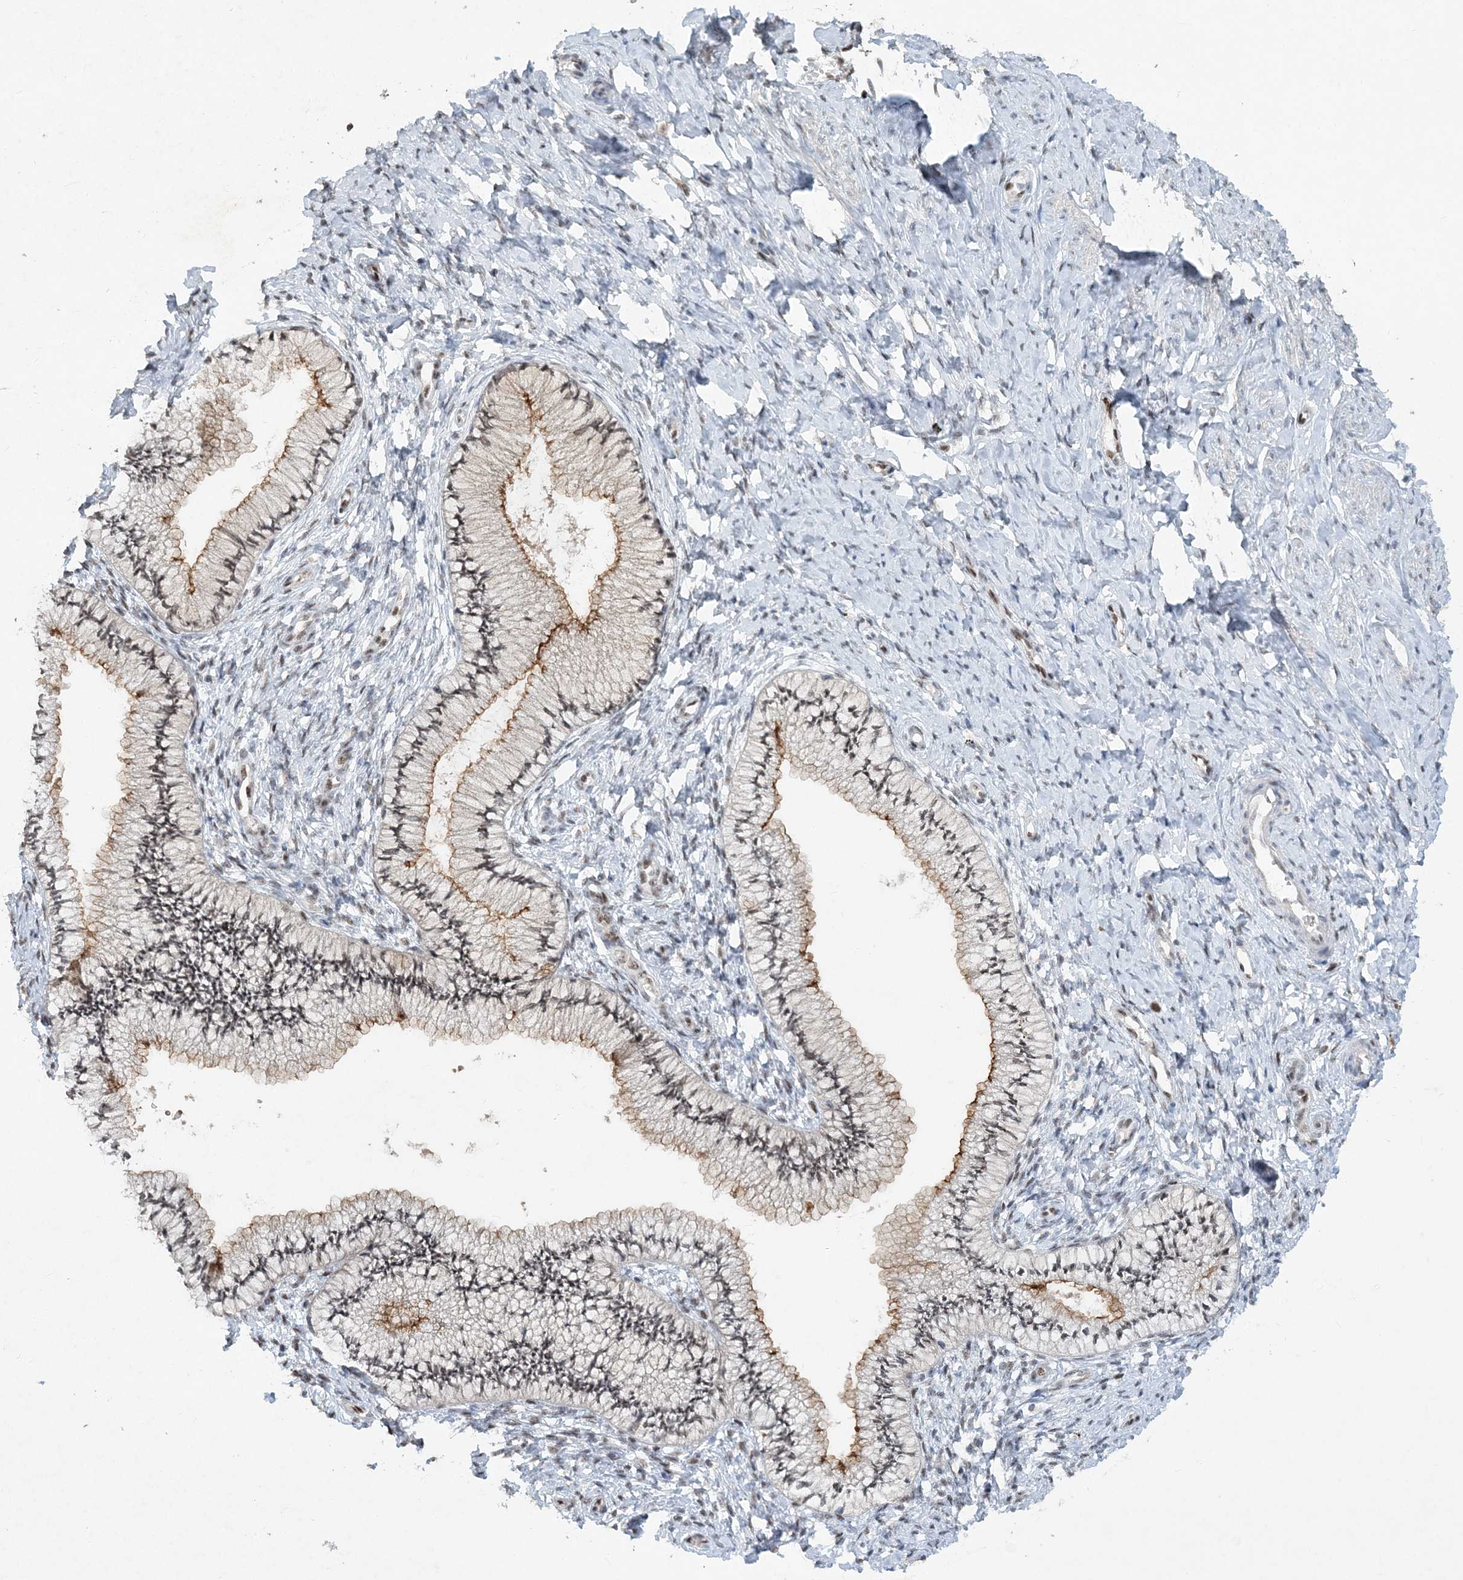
{"staining": {"intensity": "weak", "quantity": ">75%", "location": "cytoplasmic/membranous"}, "tissue": "cervix", "cell_type": "Glandular cells", "image_type": "normal", "snomed": [{"axis": "morphology", "description": "Normal tissue, NOS"}, {"axis": "topography", "description": "Cervix"}], "caption": "Glandular cells exhibit weak cytoplasmic/membranous positivity in about >75% of cells in unremarkable cervix. The staining is performed using DAB (3,3'-diaminobenzidine) brown chromogen to label protein expression. The nuclei are counter-stained blue using hematoxylin.", "gene": "GIN1", "patient": {"sex": "female", "age": 36}}